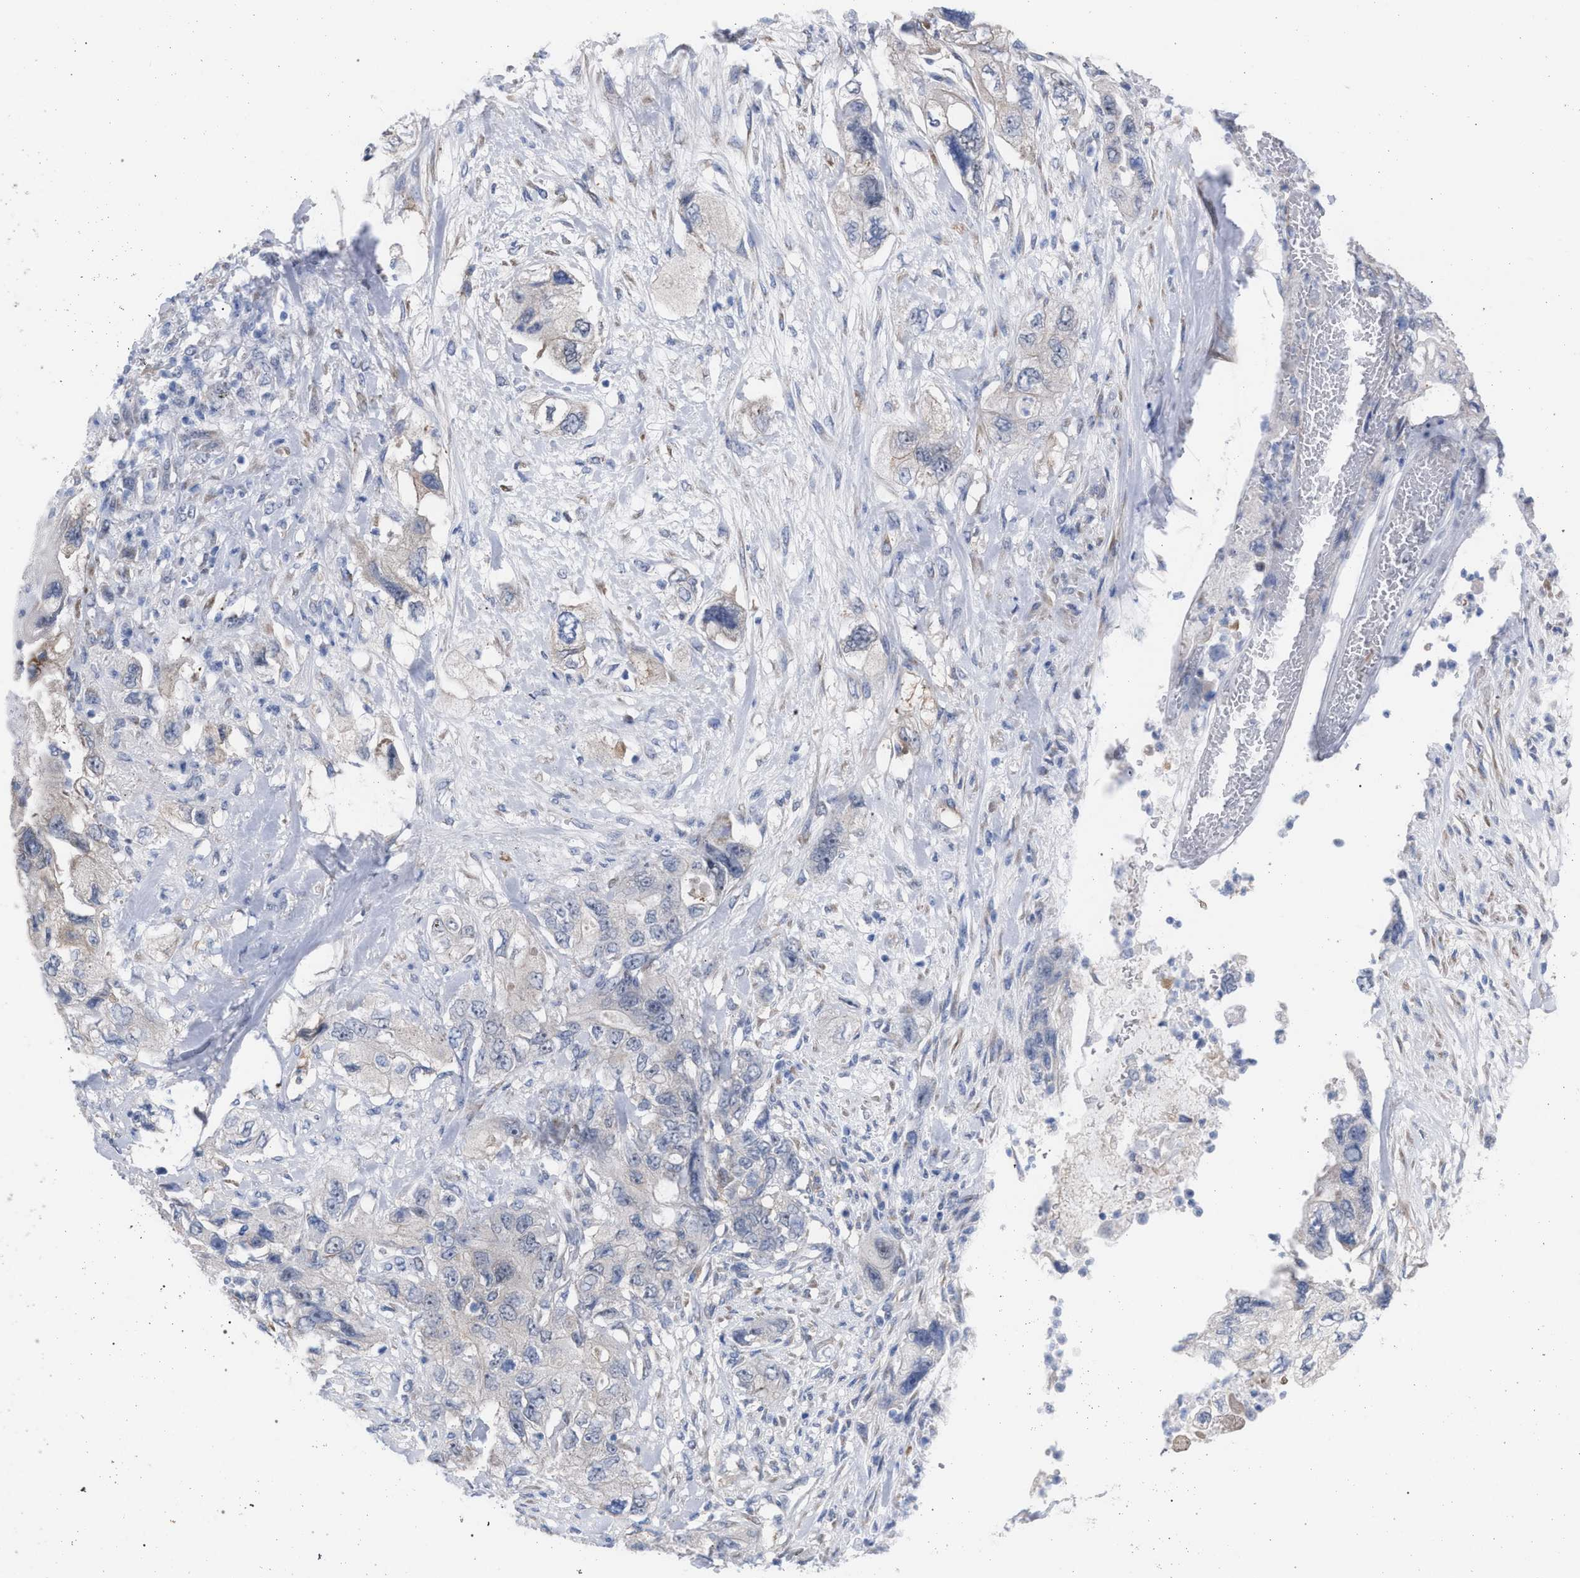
{"staining": {"intensity": "negative", "quantity": "none", "location": "none"}, "tissue": "pancreatic cancer", "cell_type": "Tumor cells", "image_type": "cancer", "snomed": [{"axis": "morphology", "description": "Adenocarcinoma, NOS"}, {"axis": "topography", "description": "Pancreas"}], "caption": "This is an immunohistochemistry micrograph of human pancreatic adenocarcinoma. There is no positivity in tumor cells.", "gene": "FHOD3", "patient": {"sex": "female", "age": 73}}